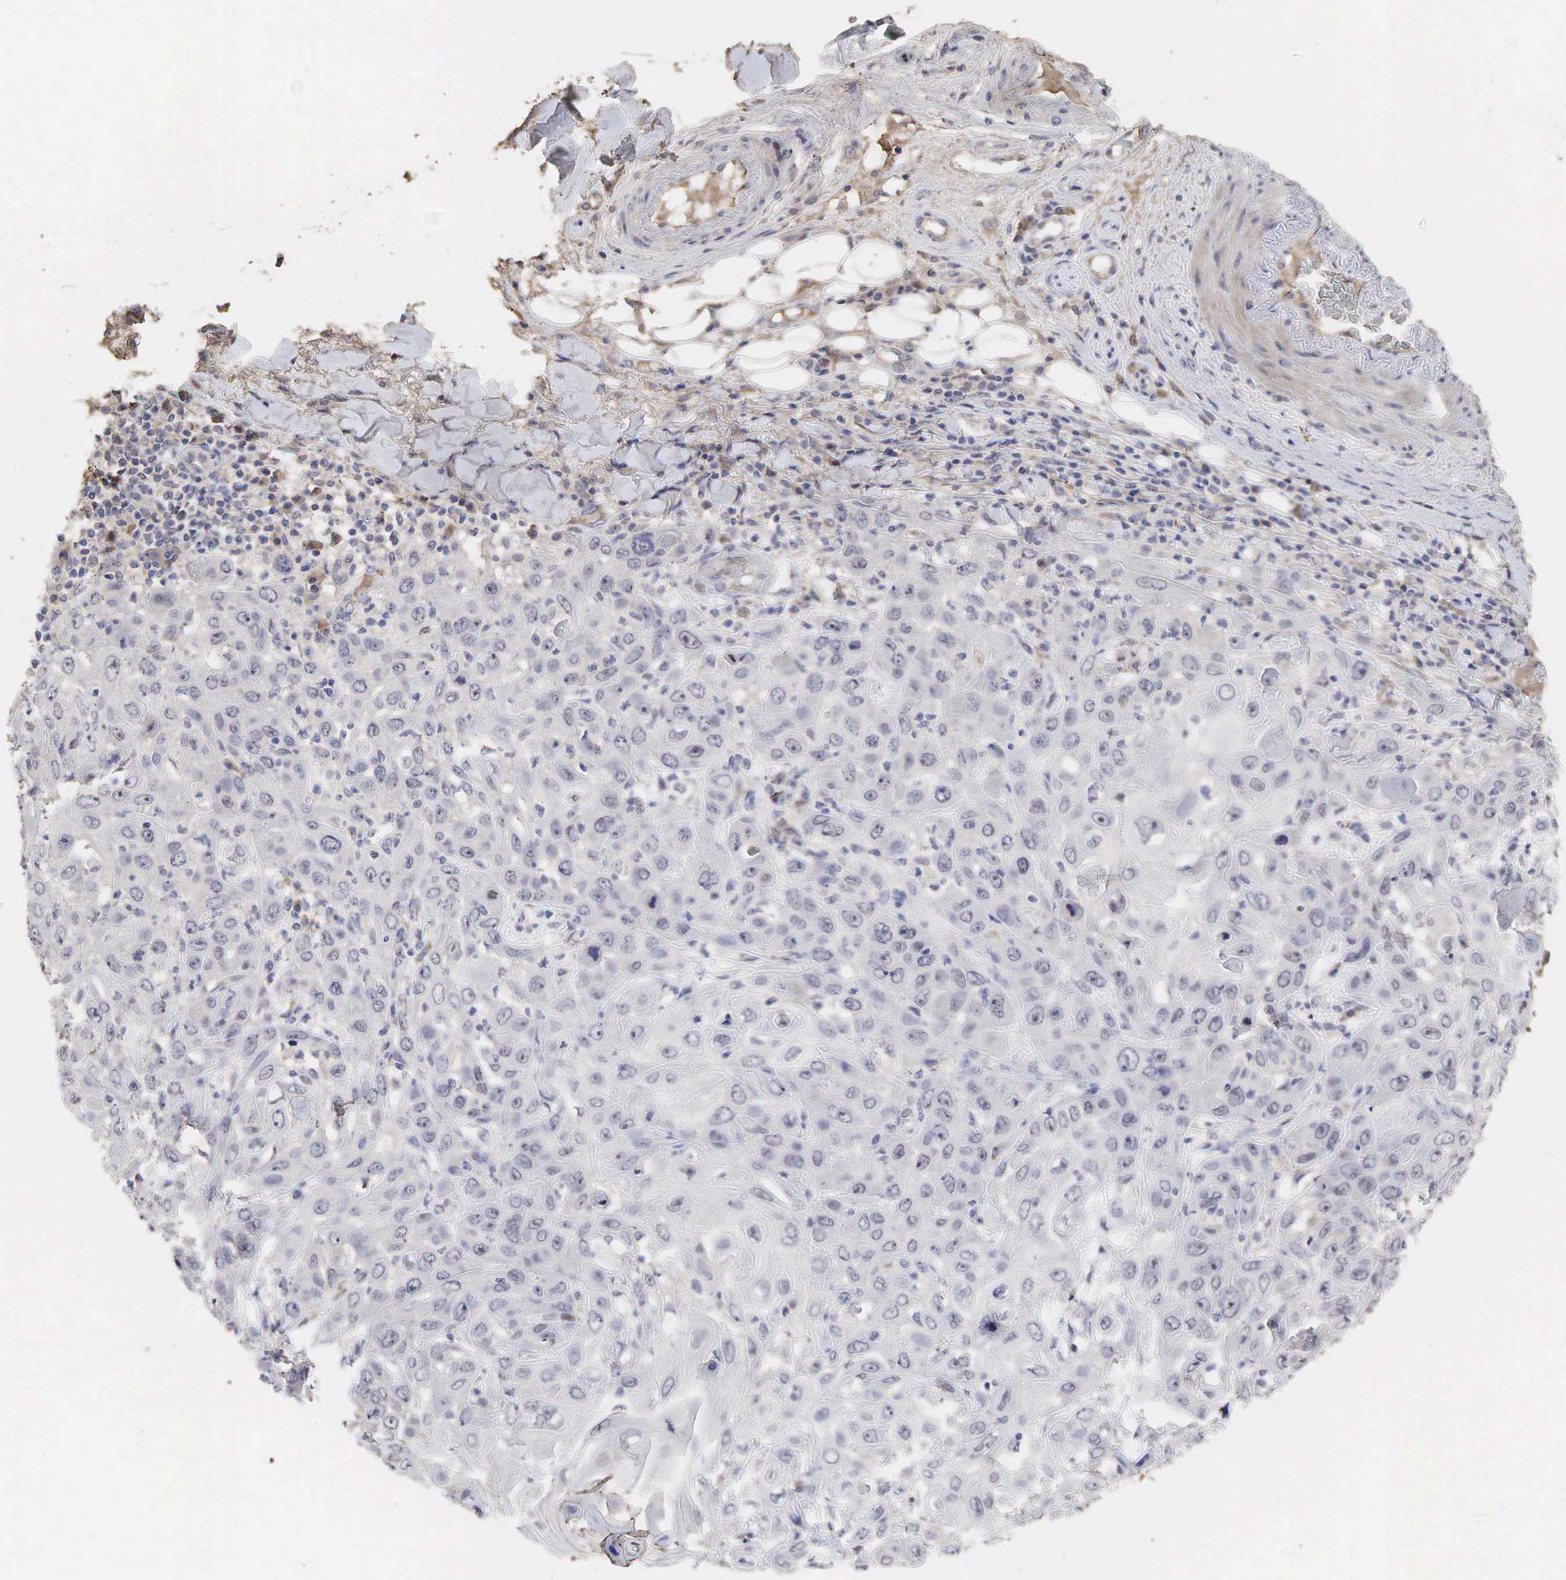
{"staining": {"intensity": "negative", "quantity": "none", "location": "none"}, "tissue": "skin cancer", "cell_type": "Tumor cells", "image_type": "cancer", "snomed": [{"axis": "morphology", "description": "Squamous cell carcinoma, NOS"}, {"axis": "topography", "description": "Skin"}], "caption": "Immunohistochemistry of human skin cancer exhibits no positivity in tumor cells.", "gene": "DKC1", "patient": {"sex": "male", "age": 84}}